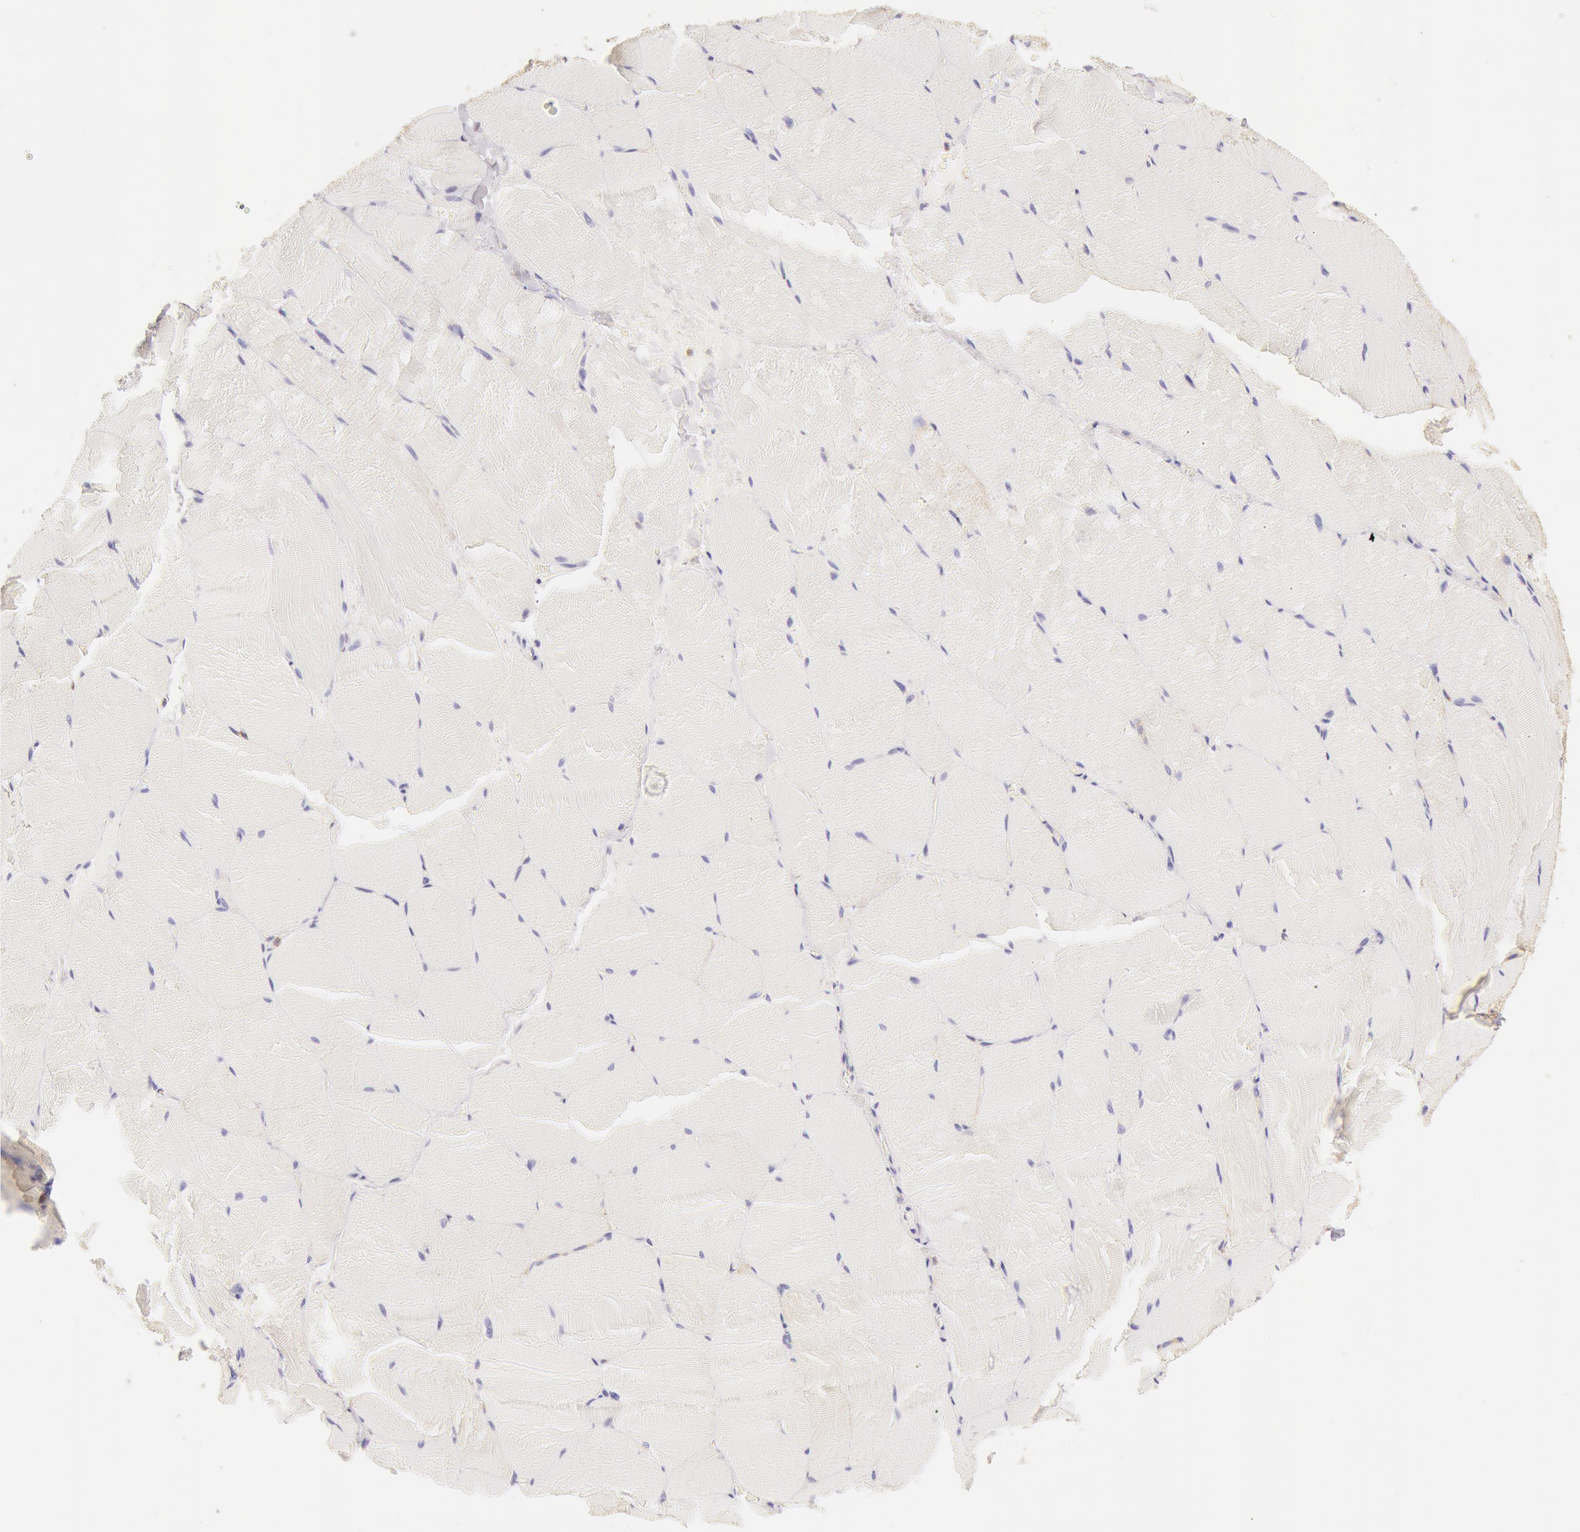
{"staining": {"intensity": "negative", "quantity": "none", "location": "none"}, "tissue": "skeletal muscle", "cell_type": "Myocytes", "image_type": "normal", "snomed": [{"axis": "morphology", "description": "Normal tissue, NOS"}, {"axis": "topography", "description": "Skeletal muscle"}], "caption": "The image reveals no staining of myocytes in unremarkable skeletal muscle.", "gene": "ATP5F1B", "patient": {"sex": "male", "age": 71}}